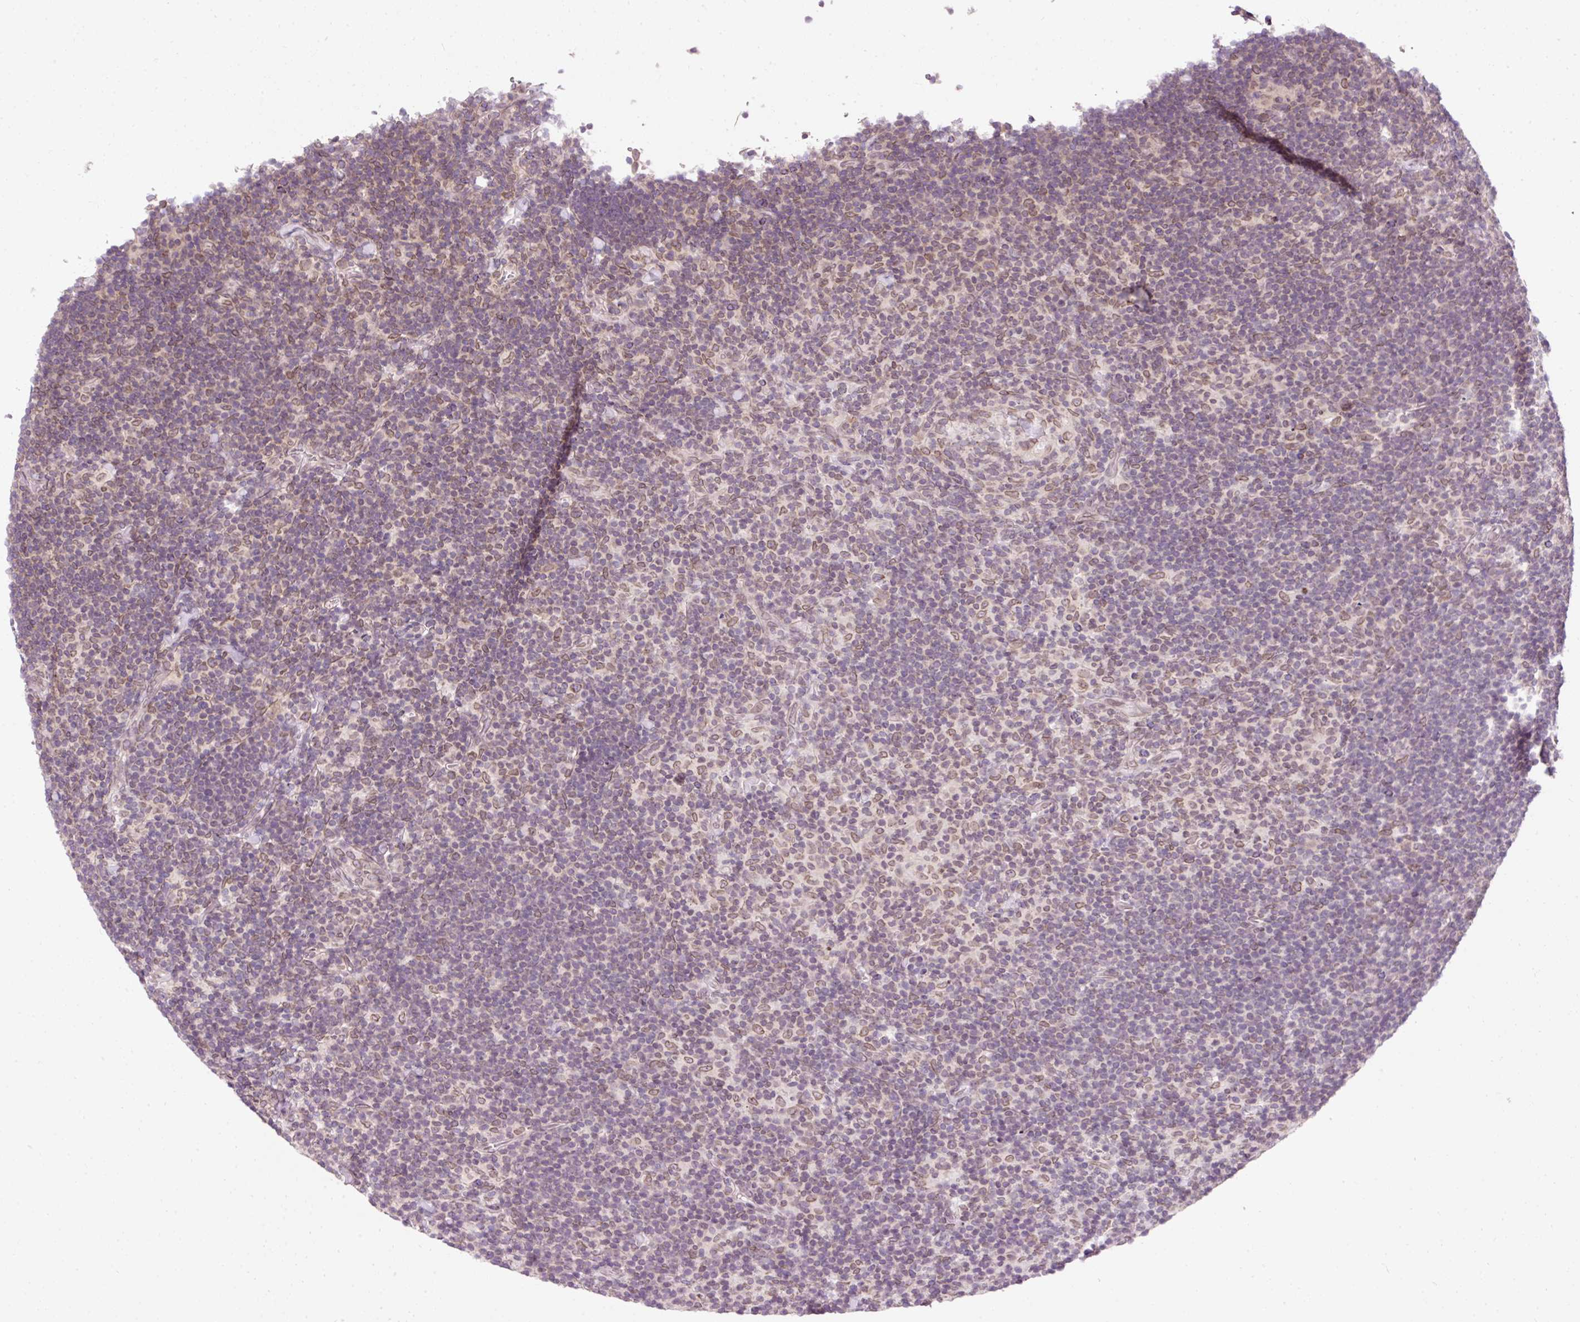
{"staining": {"intensity": "weak", "quantity": ">75%", "location": "cytoplasmic/membranous,nuclear"}, "tissue": "lymphoma", "cell_type": "Tumor cells", "image_type": "cancer", "snomed": [{"axis": "morphology", "description": "Hodgkin's disease, NOS"}, {"axis": "topography", "description": "Lymph node"}], "caption": "A brown stain labels weak cytoplasmic/membranous and nuclear staining of a protein in Hodgkin's disease tumor cells.", "gene": "ZNF610", "patient": {"sex": "female", "age": 57}}